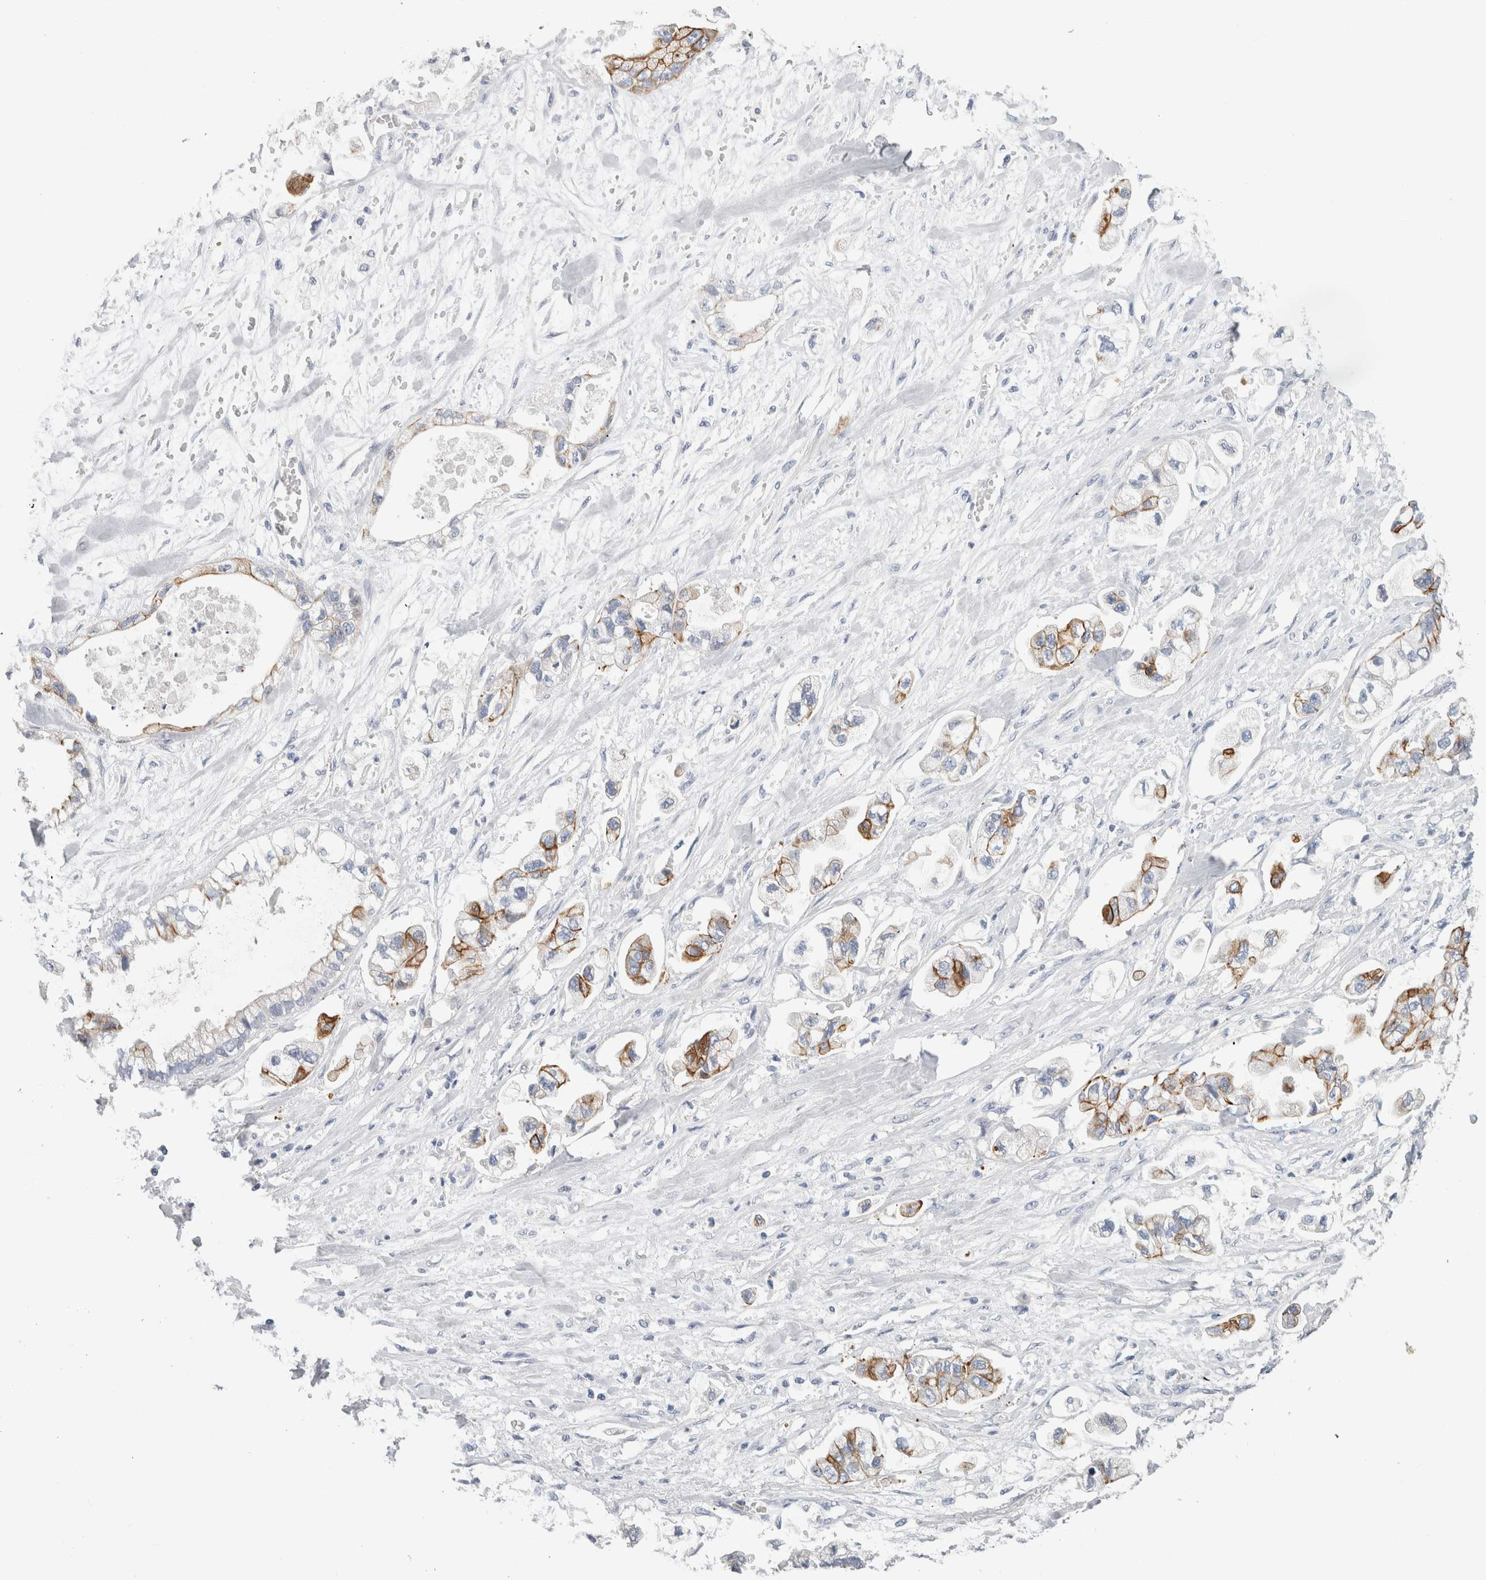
{"staining": {"intensity": "strong", "quantity": "25%-75%", "location": "cytoplasmic/membranous"}, "tissue": "stomach cancer", "cell_type": "Tumor cells", "image_type": "cancer", "snomed": [{"axis": "morphology", "description": "Normal tissue, NOS"}, {"axis": "morphology", "description": "Adenocarcinoma, NOS"}, {"axis": "topography", "description": "Stomach"}], "caption": "Strong cytoplasmic/membranous expression for a protein is appreciated in approximately 25%-75% of tumor cells of stomach cancer (adenocarcinoma) using IHC.", "gene": "SLC20A2", "patient": {"sex": "male", "age": 62}}